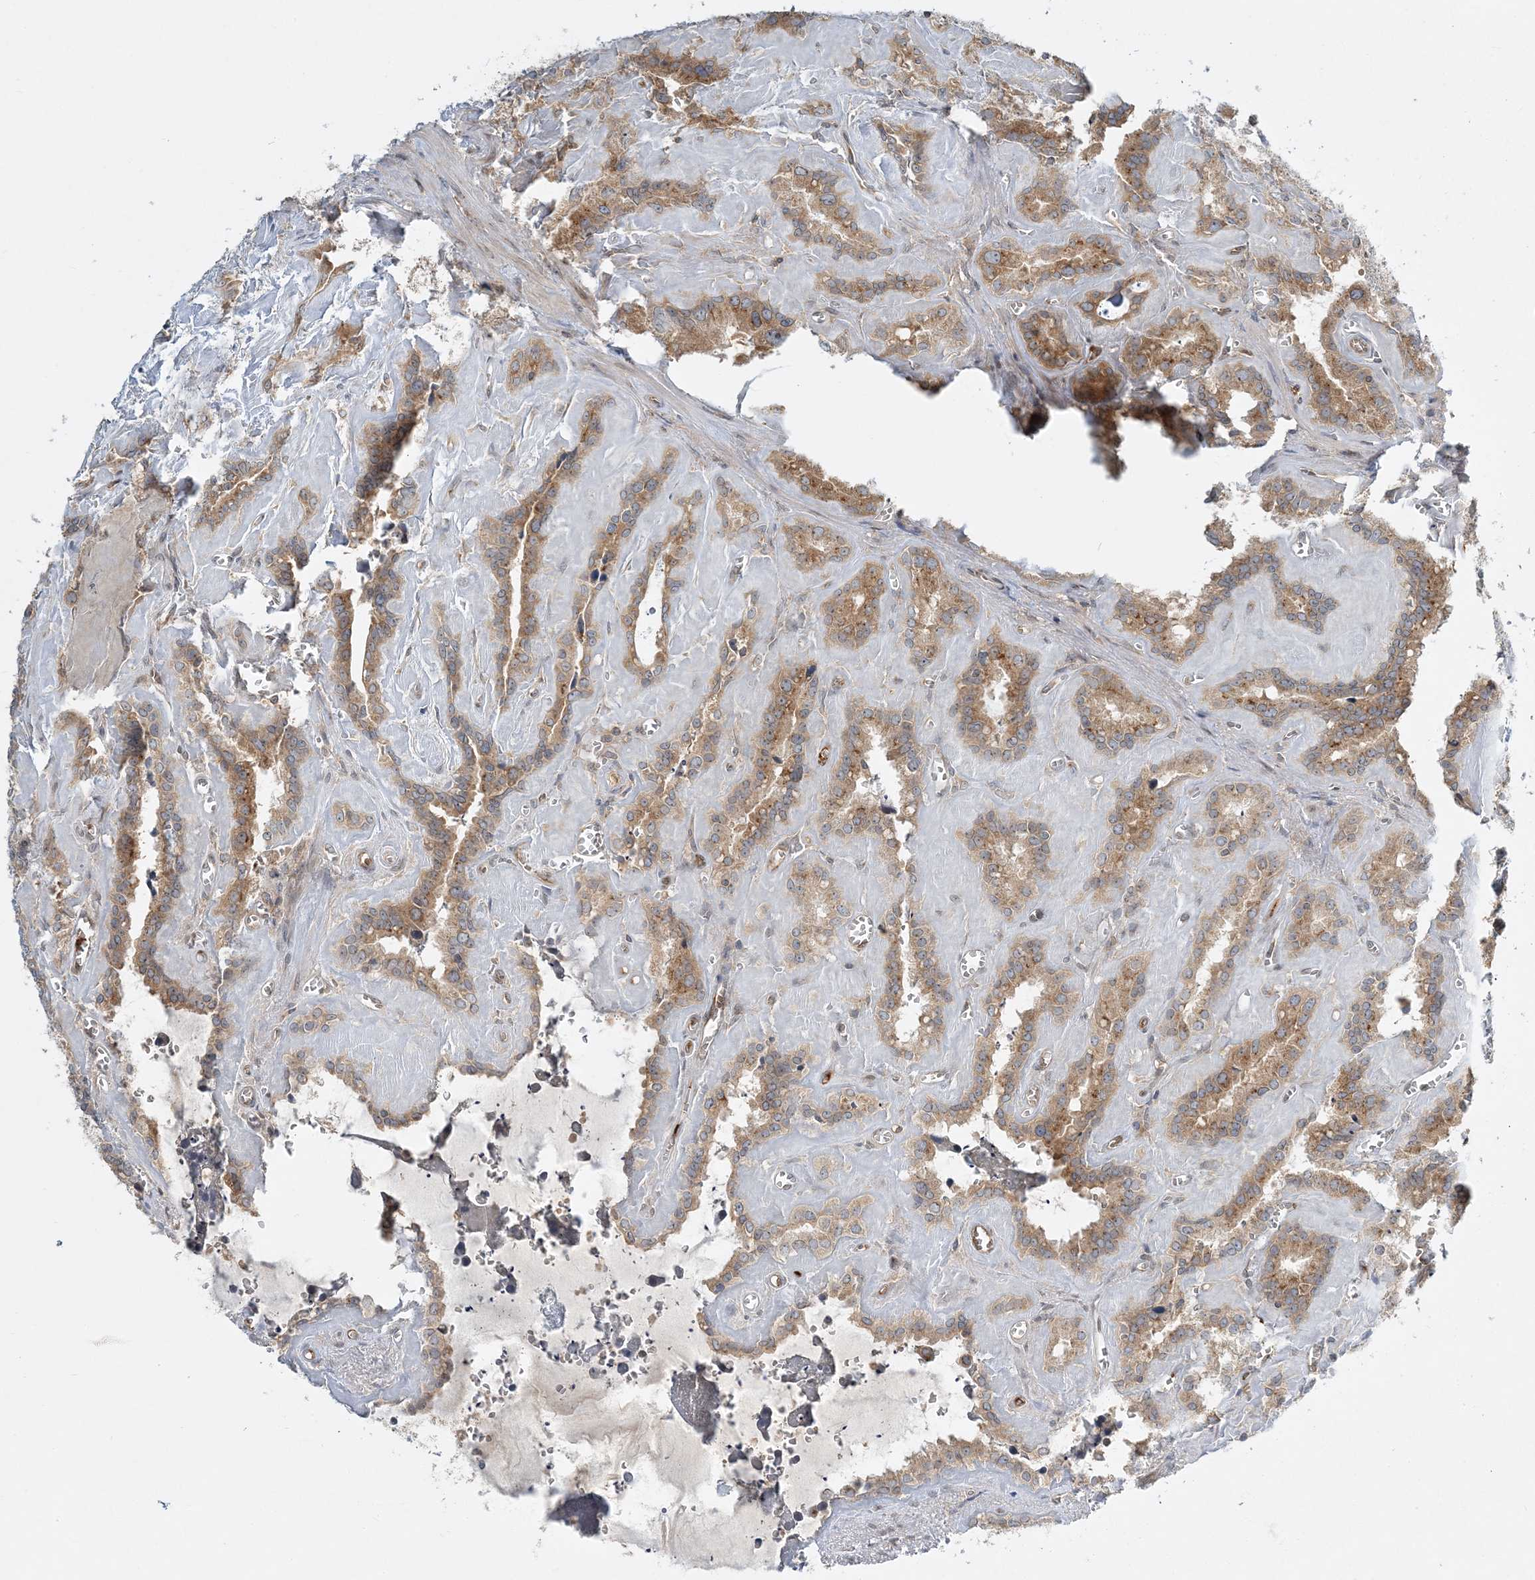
{"staining": {"intensity": "moderate", "quantity": ">75%", "location": "cytoplasmic/membranous"}, "tissue": "seminal vesicle", "cell_type": "Glandular cells", "image_type": "normal", "snomed": [{"axis": "morphology", "description": "Normal tissue, NOS"}, {"axis": "topography", "description": "Prostate"}, {"axis": "topography", "description": "Seminal veicle"}], "caption": "This micrograph displays immunohistochemistry (IHC) staining of unremarkable seminal vesicle, with medium moderate cytoplasmic/membranous positivity in approximately >75% of glandular cells.", "gene": "AP1AR", "patient": {"sex": "male", "age": 59}}